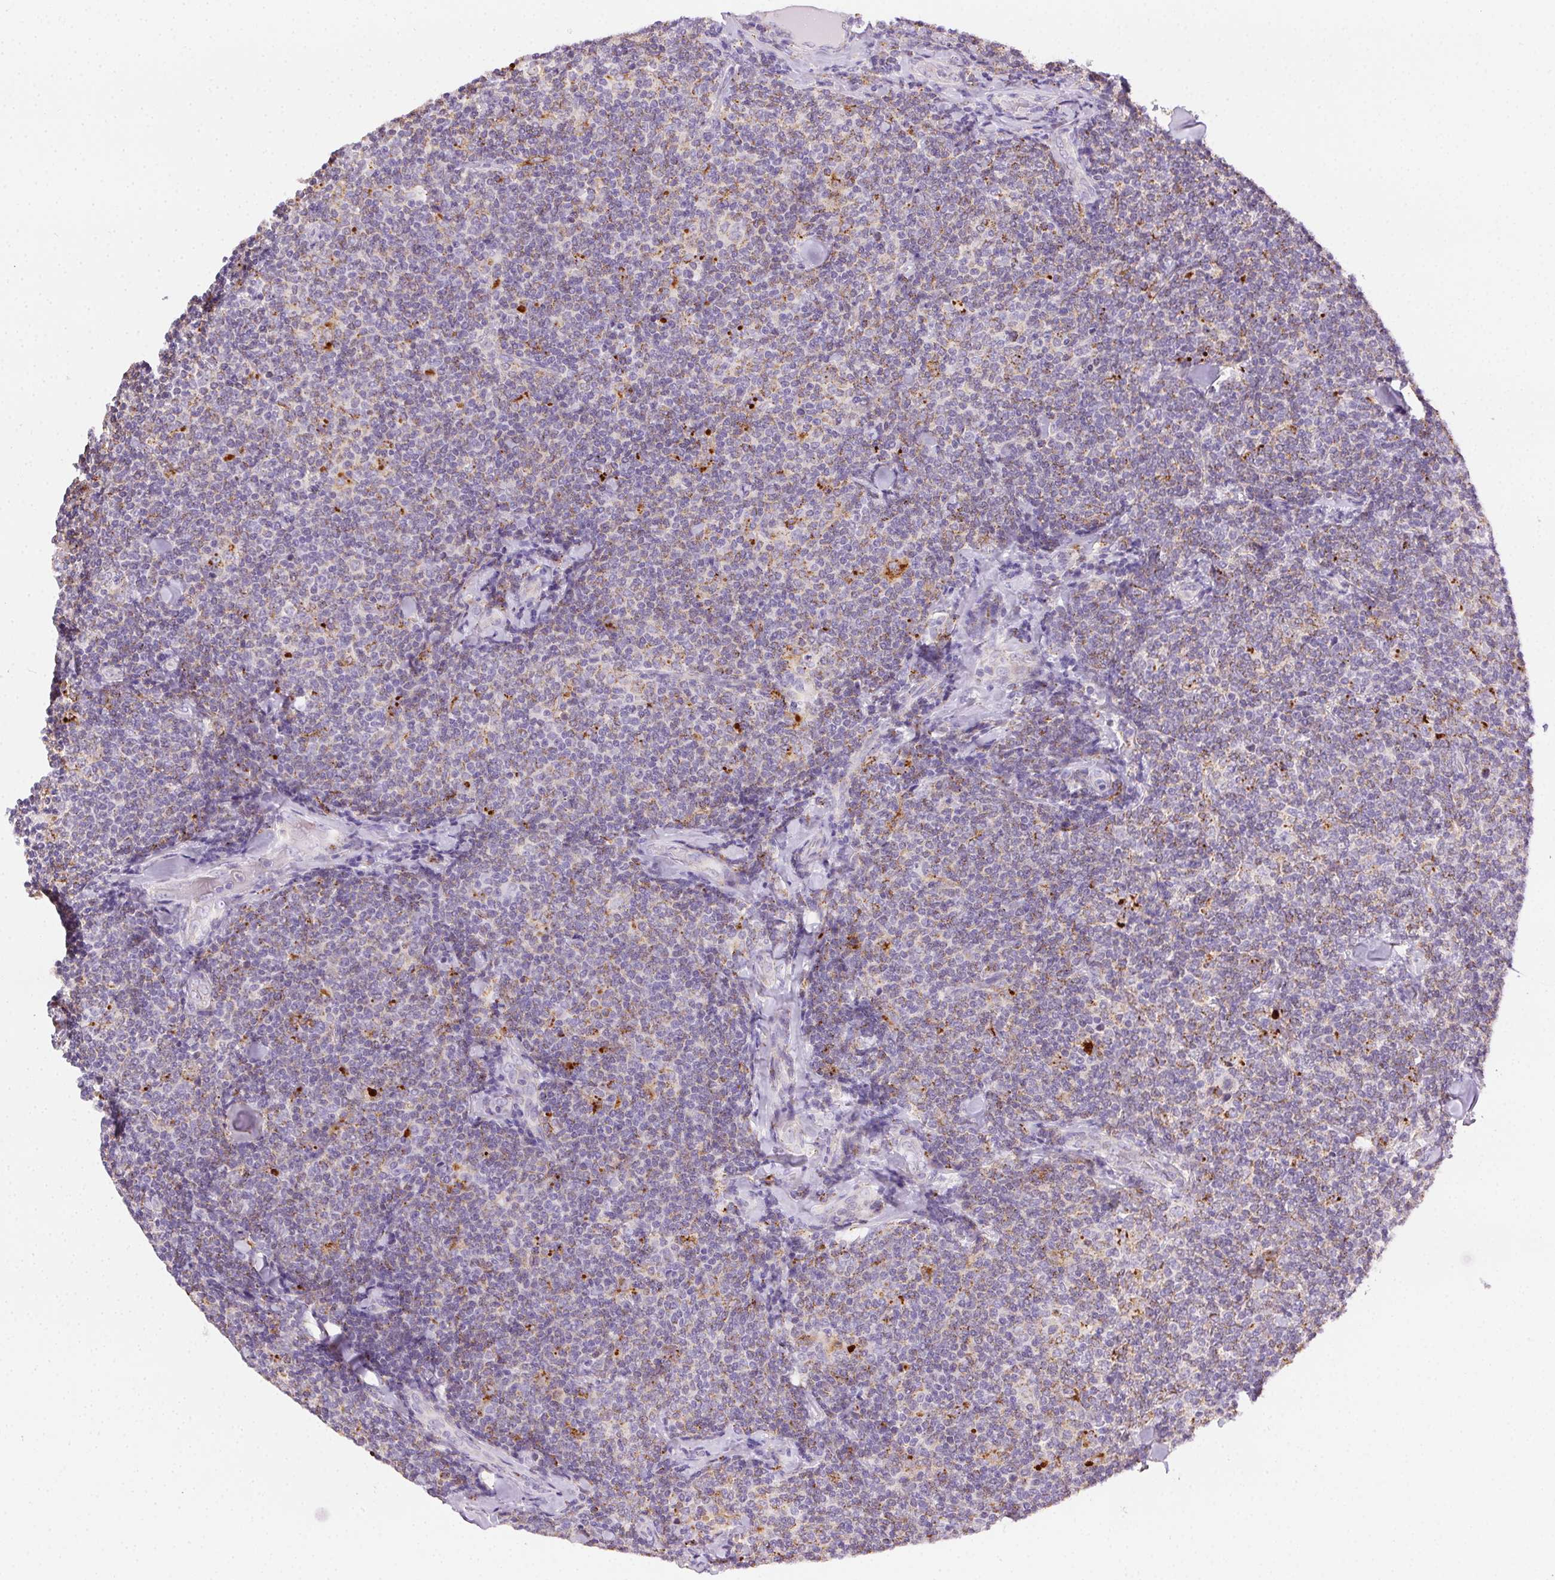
{"staining": {"intensity": "weak", "quantity": "<25%", "location": "cytoplasmic/membranous"}, "tissue": "lymphoma", "cell_type": "Tumor cells", "image_type": "cancer", "snomed": [{"axis": "morphology", "description": "Malignant lymphoma, non-Hodgkin's type, Low grade"}, {"axis": "topography", "description": "Lymph node"}], "caption": "The image demonstrates no staining of tumor cells in lymphoma.", "gene": "SCPEP1", "patient": {"sex": "female", "age": 56}}